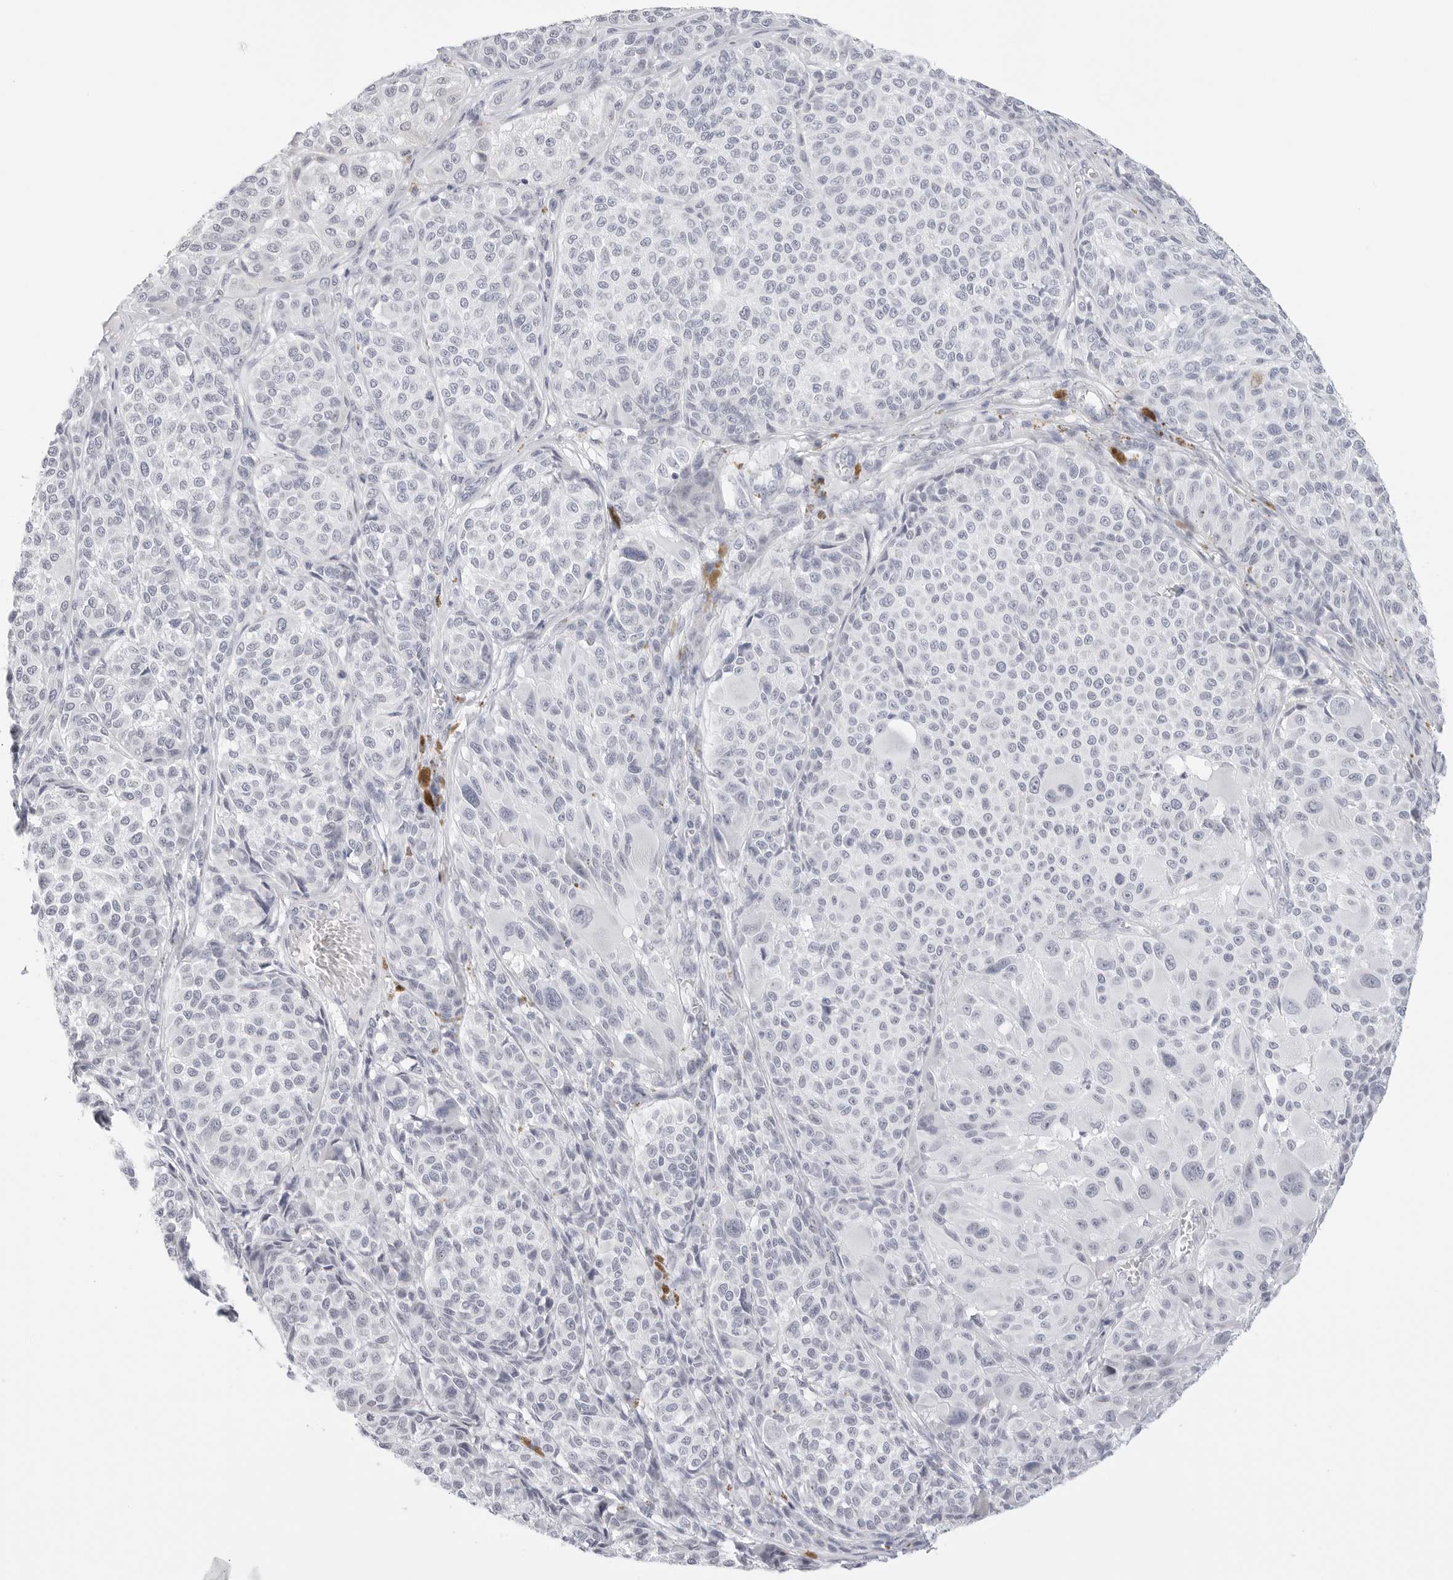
{"staining": {"intensity": "negative", "quantity": "none", "location": "none"}, "tissue": "melanoma", "cell_type": "Tumor cells", "image_type": "cancer", "snomed": [{"axis": "morphology", "description": "Malignant melanoma, NOS"}, {"axis": "topography", "description": "Skin"}], "caption": "Immunohistochemistry (IHC) of human malignant melanoma demonstrates no staining in tumor cells.", "gene": "HMGCS2", "patient": {"sex": "male", "age": 83}}